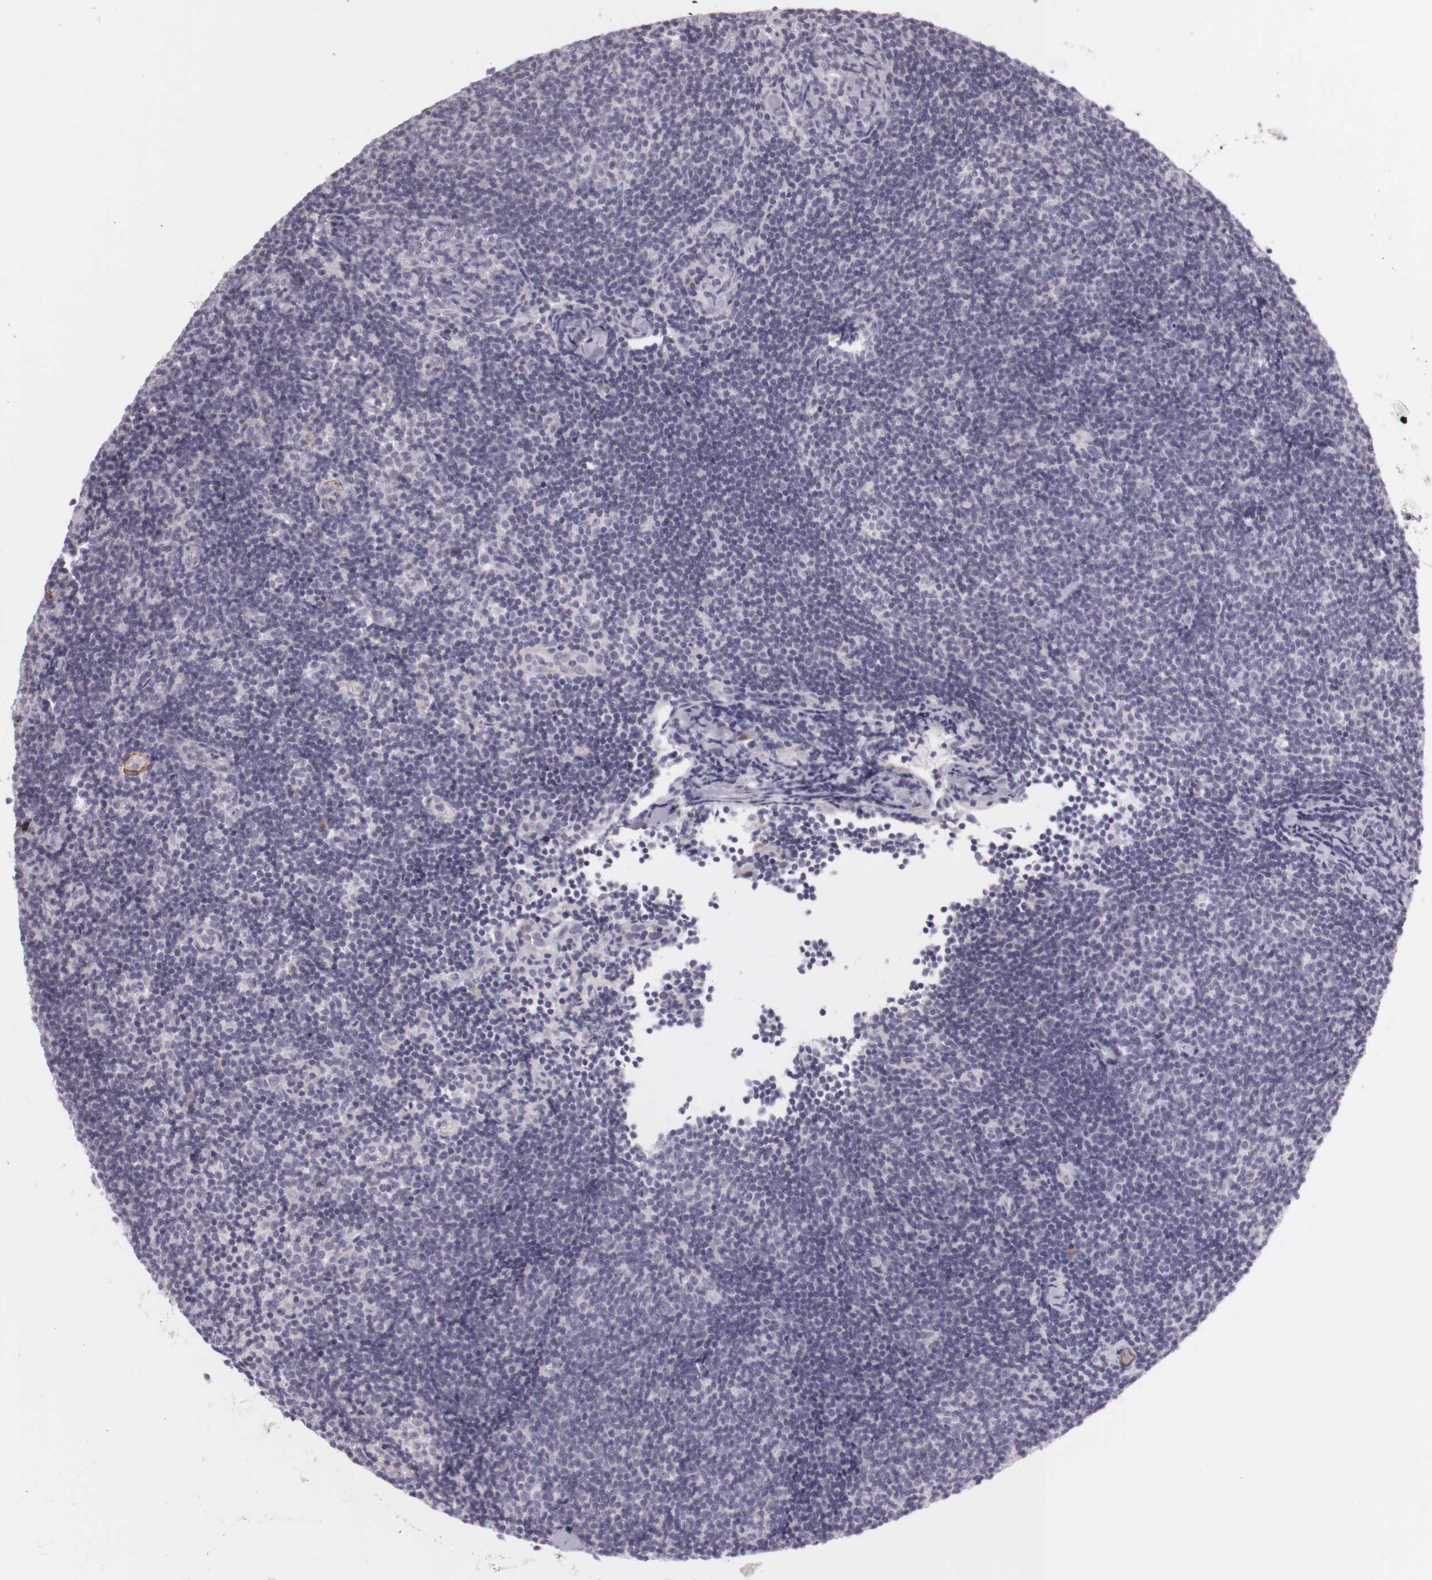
{"staining": {"intensity": "negative", "quantity": "none", "location": "none"}, "tissue": "lymphoma", "cell_type": "Tumor cells", "image_type": "cancer", "snomed": [{"axis": "morphology", "description": "Malignant lymphoma, non-Hodgkin's type, Low grade"}, {"axis": "topography", "description": "Lymph node"}], "caption": "Micrograph shows no protein positivity in tumor cells of low-grade malignant lymphoma, non-Hodgkin's type tissue.", "gene": "CNTN2", "patient": {"sex": "male", "age": 49}}